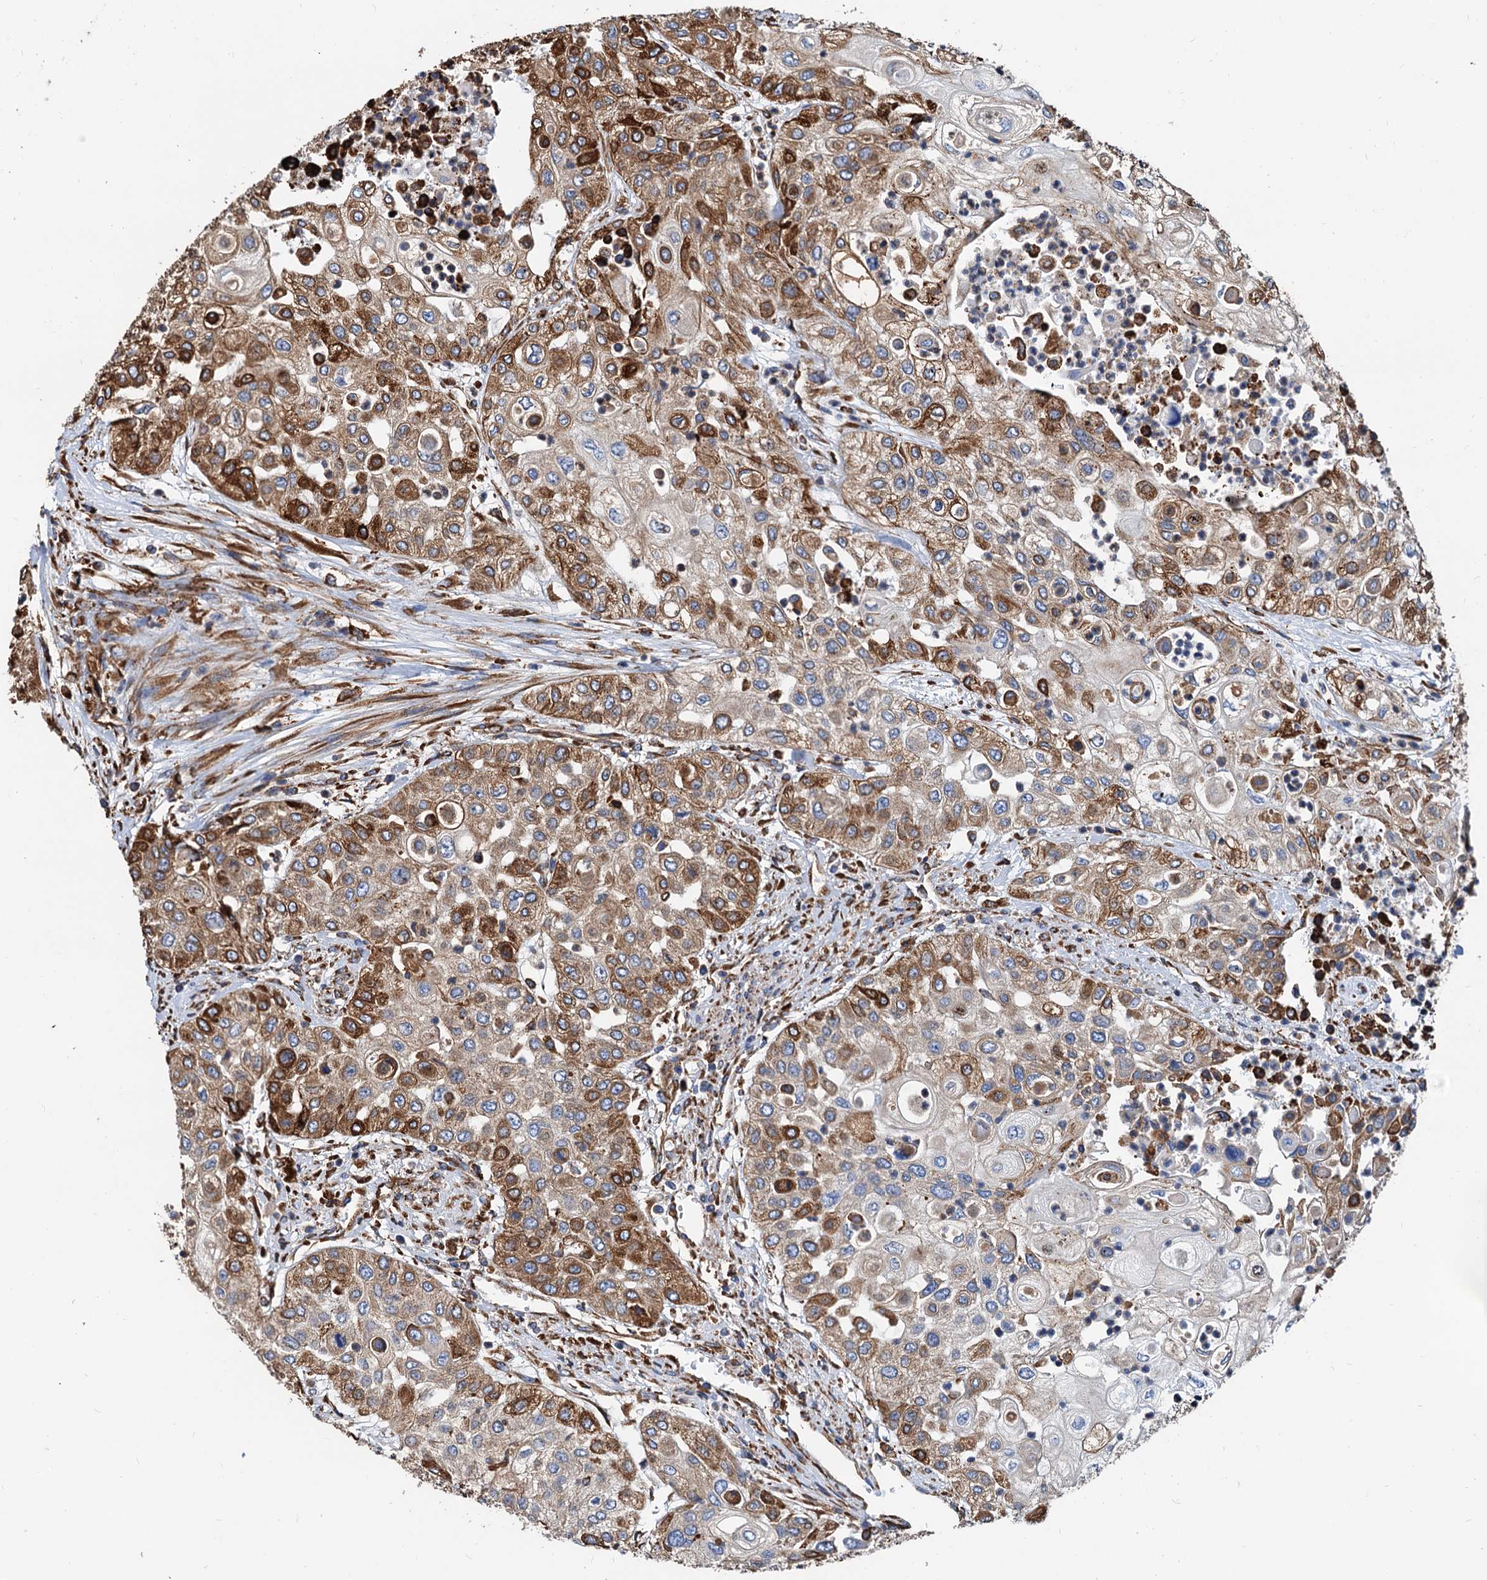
{"staining": {"intensity": "moderate", "quantity": "25%-75%", "location": "cytoplasmic/membranous"}, "tissue": "urothelial cancer", "cell_type": "Tumor cells", "image_type": "cancer", "snomed": [{"axis": "morphology", "description": "Urothelial carcinoma, High grade"}, {"axis": "topography", "description": "Urinary bladder"}], "caption": "Urothelial cancer stained with IHC reveals moderate cytoplasmic/membranous staining in about 25%-75% of tumor cells. The staining was performed using DAB (3,3'-diaminobenzidine) to visualize the protein expression in brown, while the nuclei were stained in blue with hematoxylin (Magnification: 20x).", "gene": "HSPA5", "patient": {"sex": "female", "age": 79}}